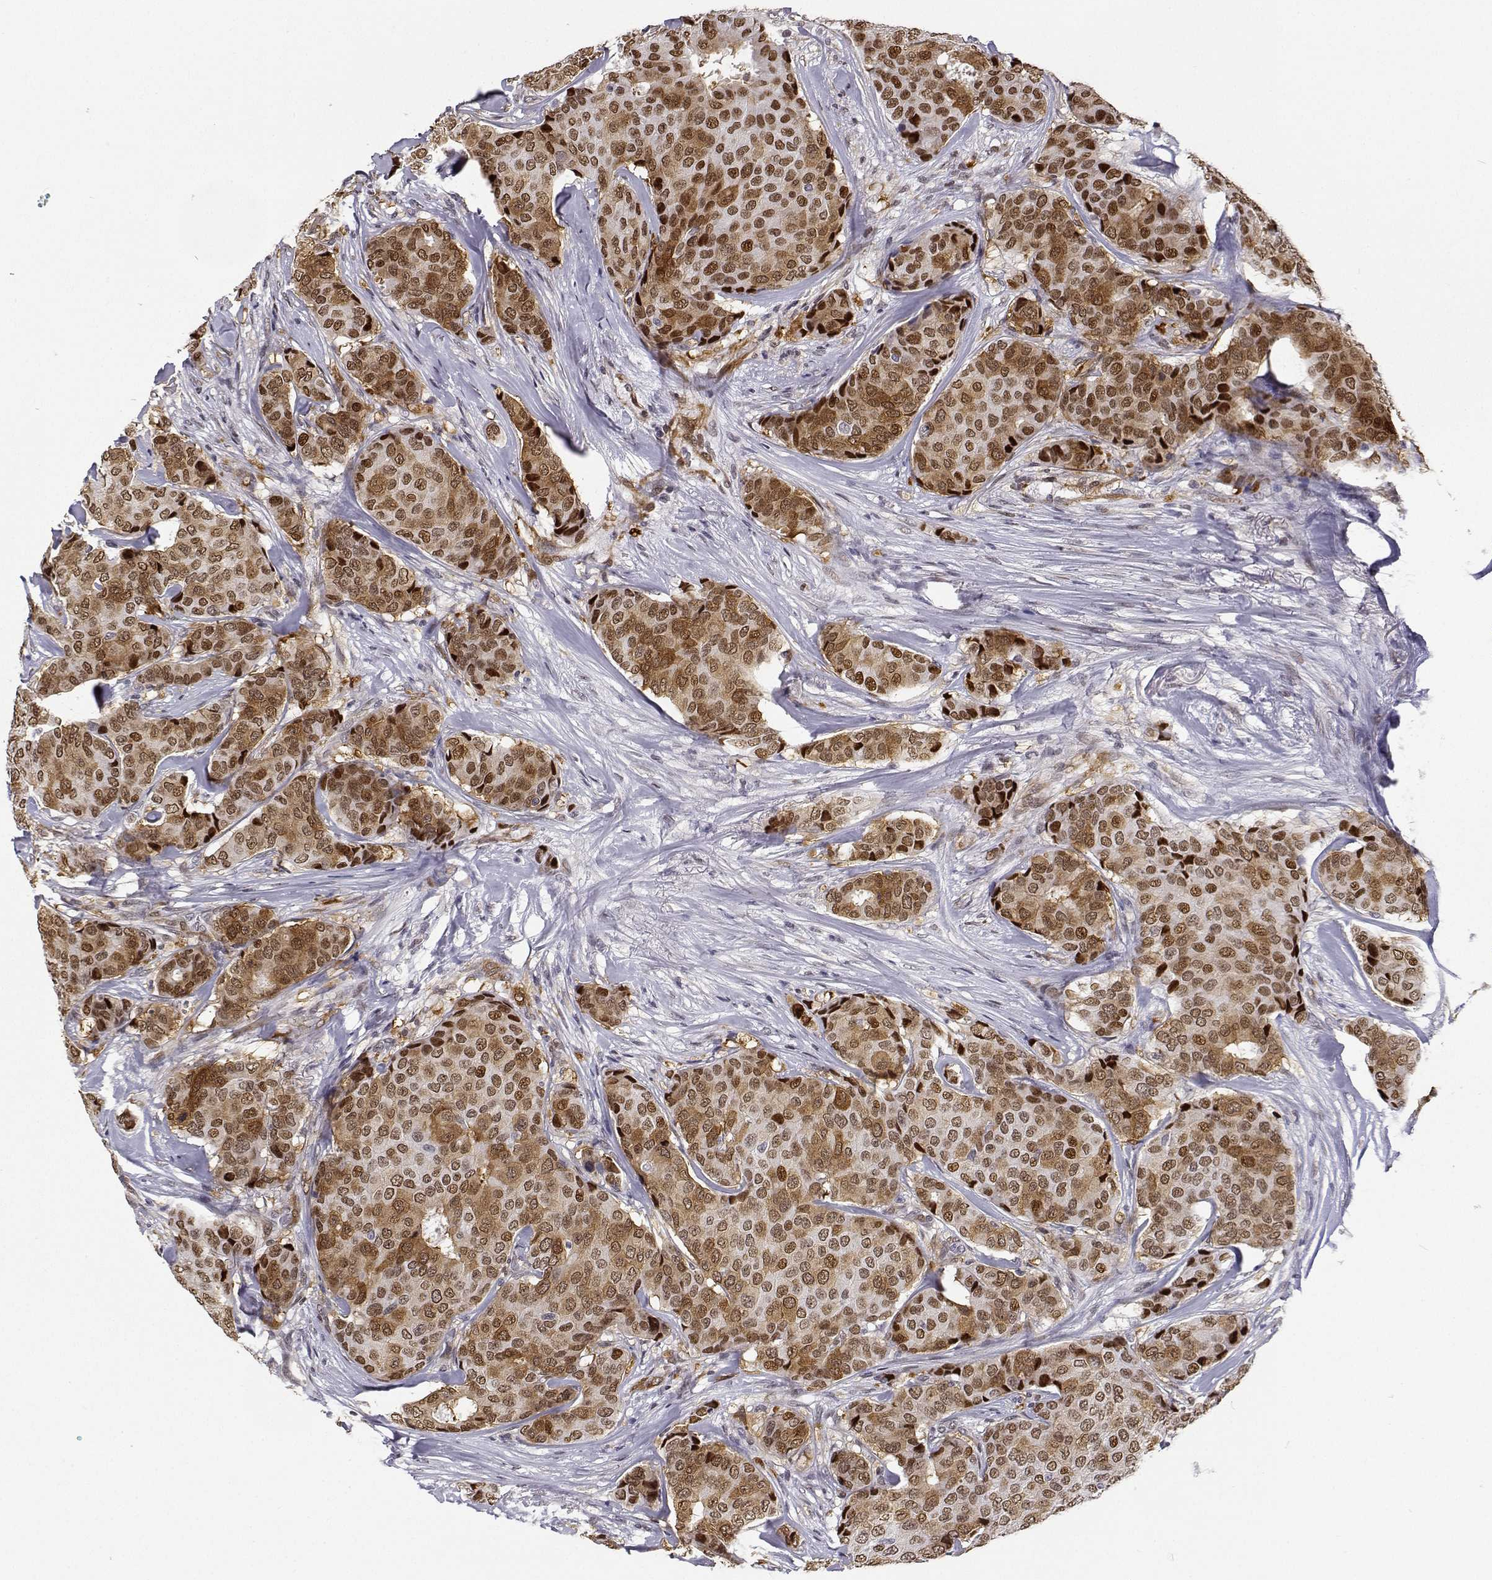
{"staining": {"intensity": "moderate", "quantity": ">75%", "location": "cytoplasmic/membranous,nuclear"}, "tissue": "breast cancer", "cell_type": "Tumor cells", "image_type": "cancer", "snomed": [{"axis": "morphology", "description": "Duct carcinoma"}, {"axis": "topography", "description": "Breast"}], "caption": "This histopathology image exhibits immunohistochemistry staining of human breast cancer, with medium moderate cytoplasmic/membranous and nuclear staining in approximately >75% of tumor cells.", "gene": "PHGDH", "patient": {"sex": "female", "age": 75}}